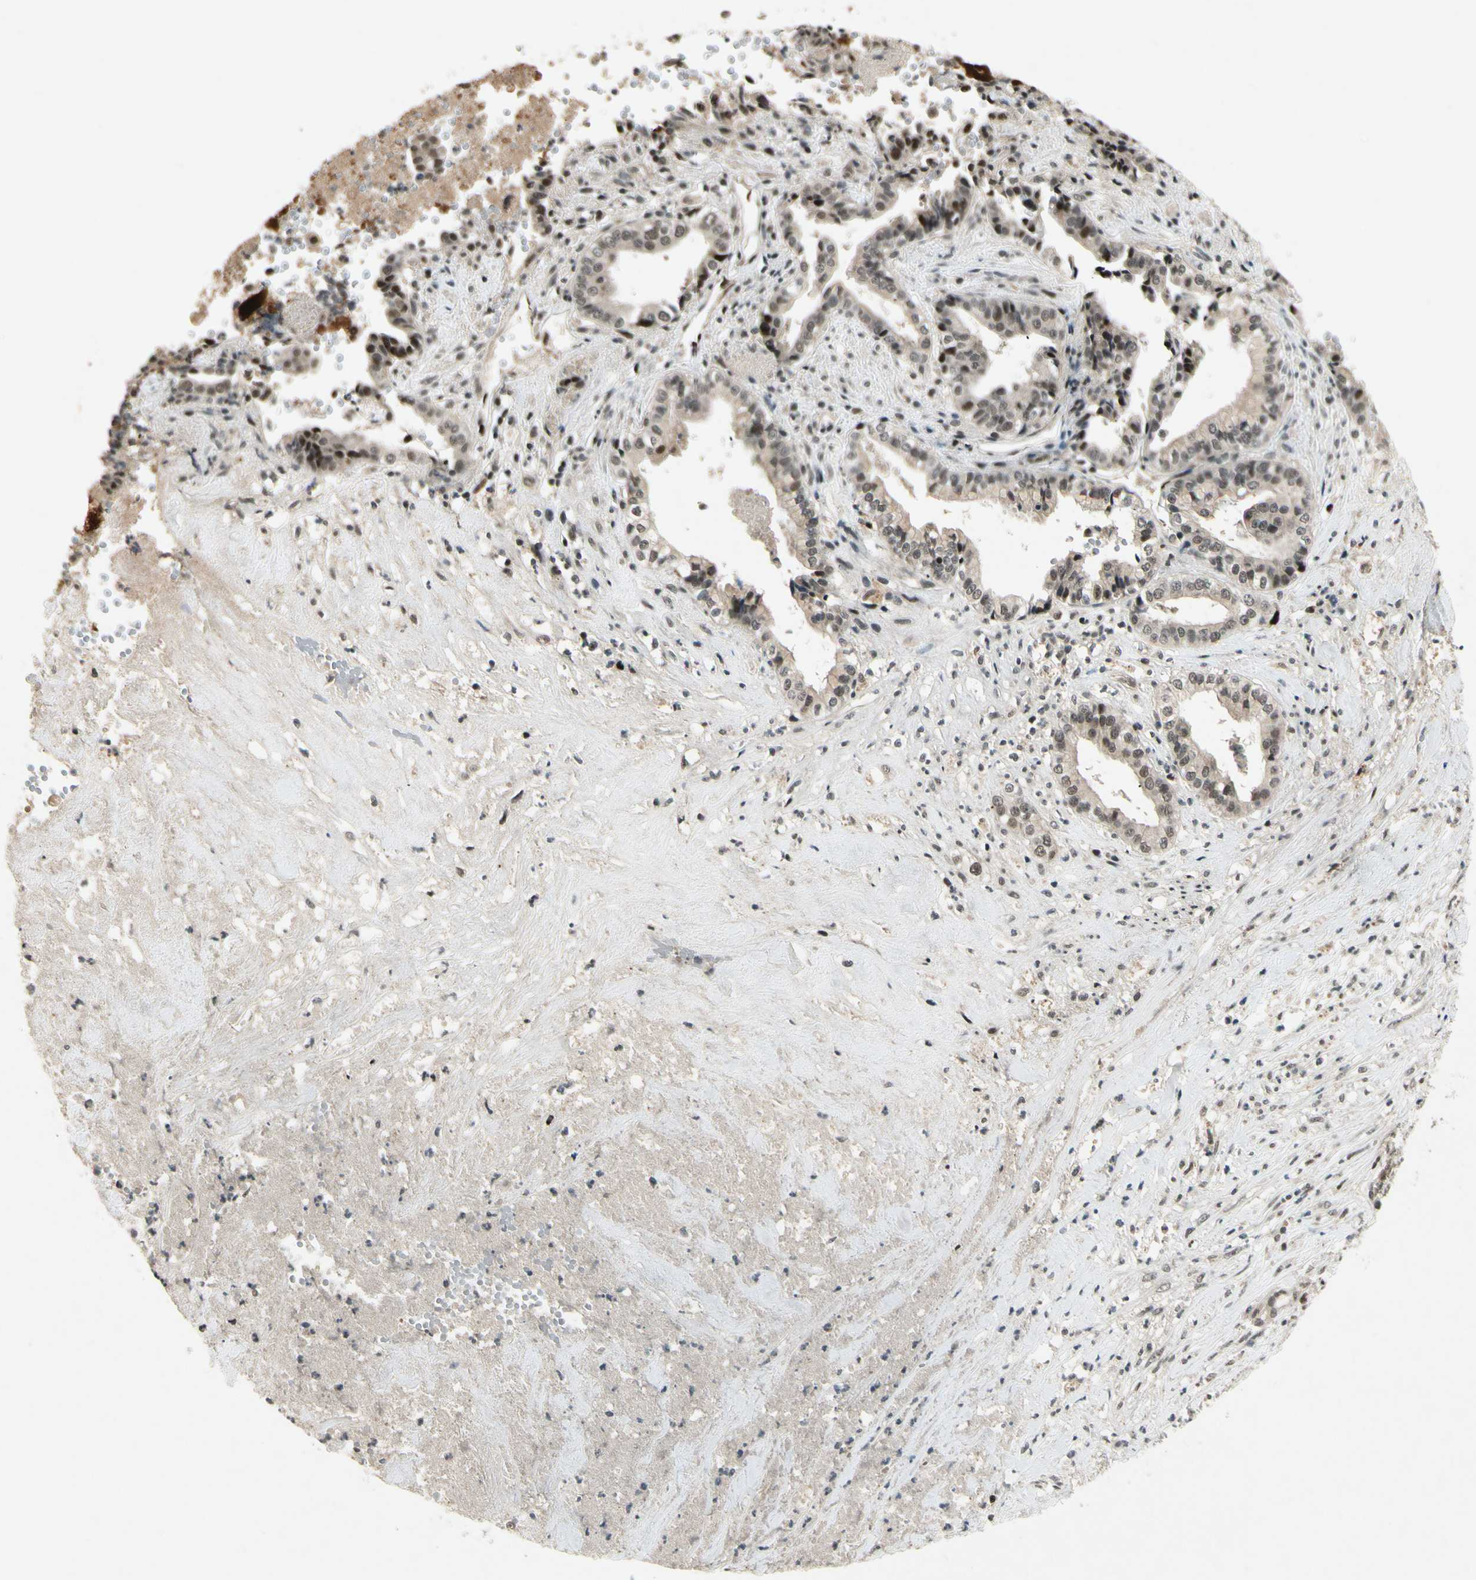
{"staining": {"intensity": "strong", "quantity": "25%-75%", "location": "nuclear"}, "tissue": "liver cancer", "cell_type": "Tumor cells", "image_type": "cancer", "snomed": [{"axis": "morphology", "description": "Cholangiocarcinoma"}, {"axis": "topography", "description": "Liver"}], "caption": "Protein analysis of liver cancer (cholangiocarcinoma) tissue shows strong nuclear positivity in approximately 25%-75% of tumor cells. (IHC, brightfield microscopy, high magnification).", "gene": "CDK11A", "patient": {"sex": "female", "age": 61}}